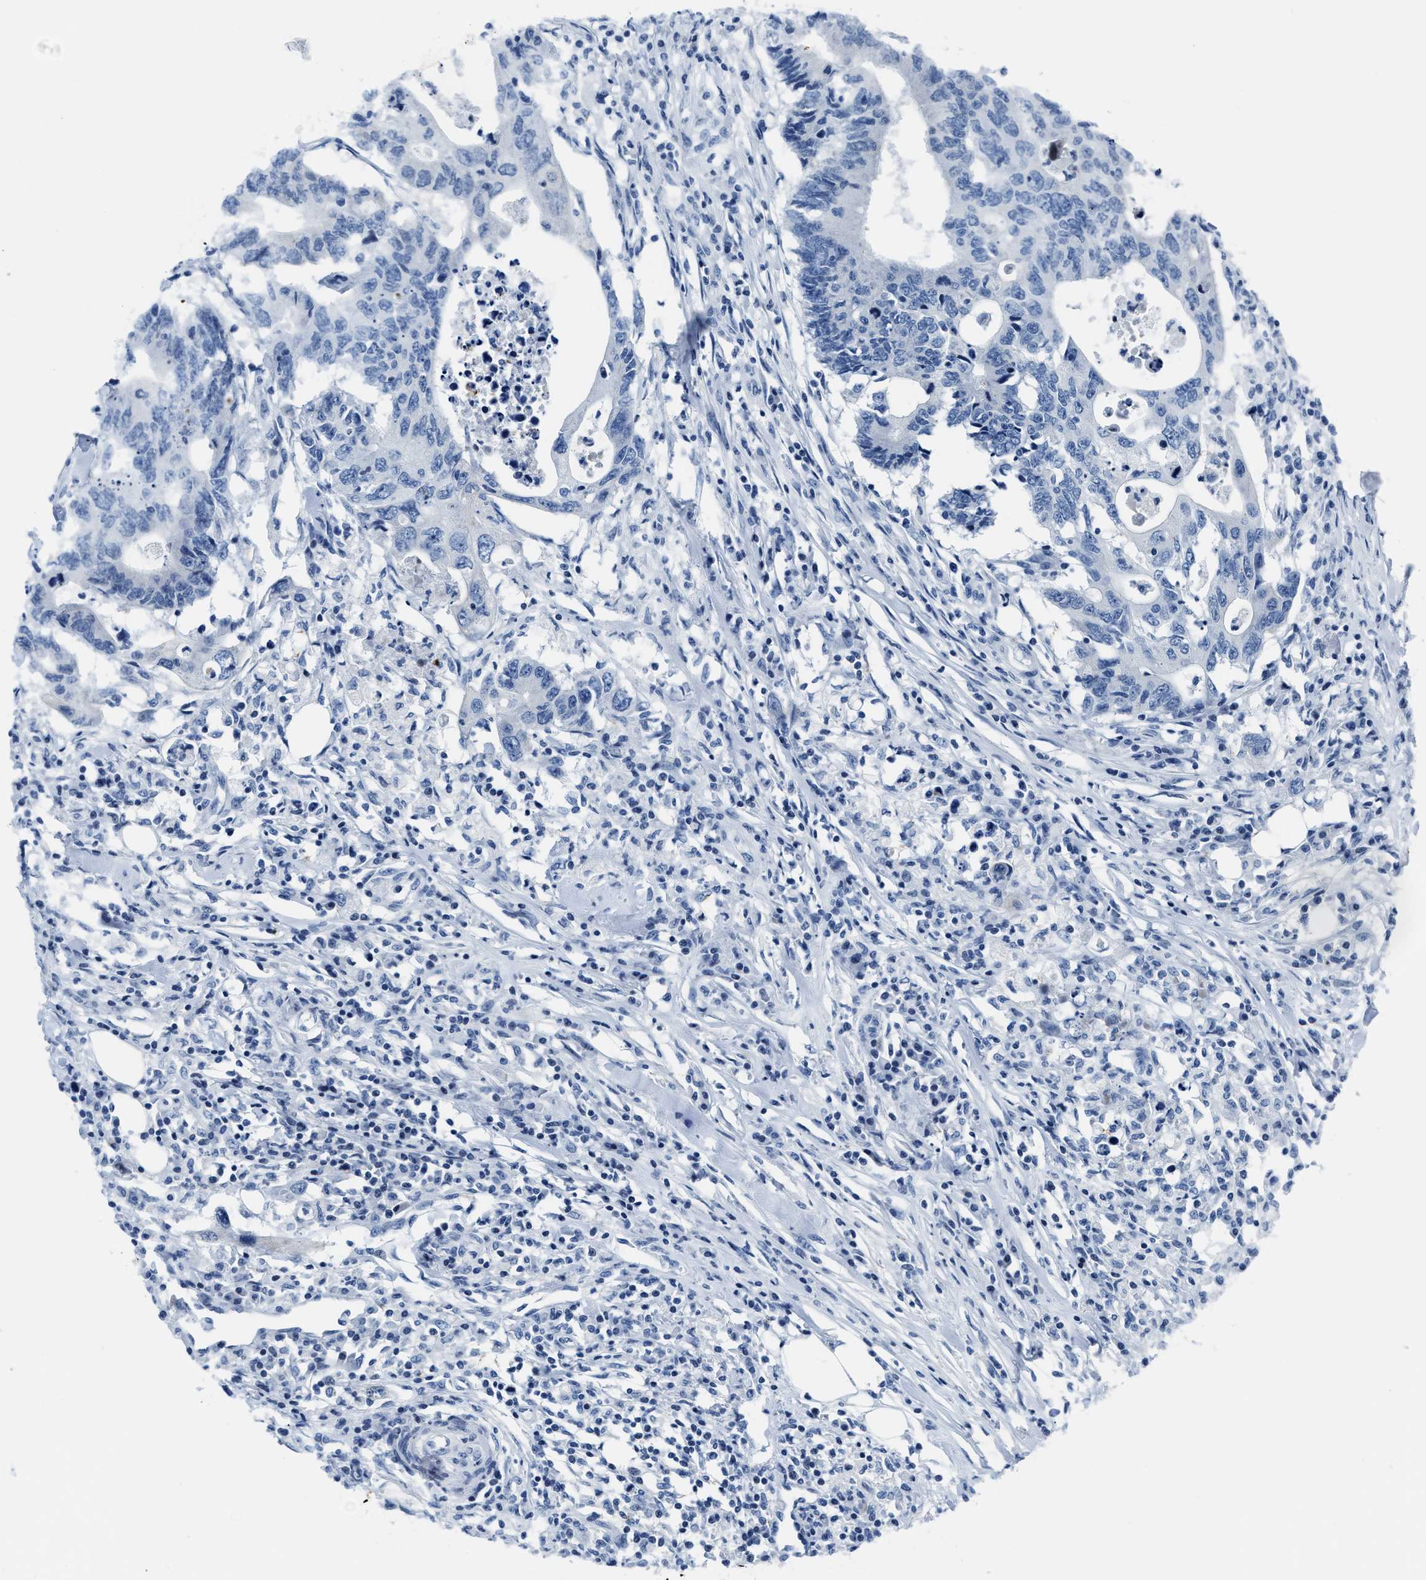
{"staining": {"intensity": "negative", "quantity": "none", "location": "none"}, "tissue": "colorectal cancer", "cell_type": "Tumor cells", "image_type": "cancer", "snomed": [{"axis": "morphology", "description": "Adenocarcinoma, NOS"}, {"axis": "topography", "description": "Colon"}], "caption": "This histopathology image is of adenocarcinoma (colorectal) stained with immunohistochemistry (IHC) to label a protein in brown with the nuclei are counter-stained blue. There is no positivity in tumor cells. The staining was performed using DAB to visualize the protein expression in brown, while the nuclei were stained in blue with hematoxylin (Magnification: 20x).", "gene": "ASZ1", "patient": {"sex": "male", "age": 71}}